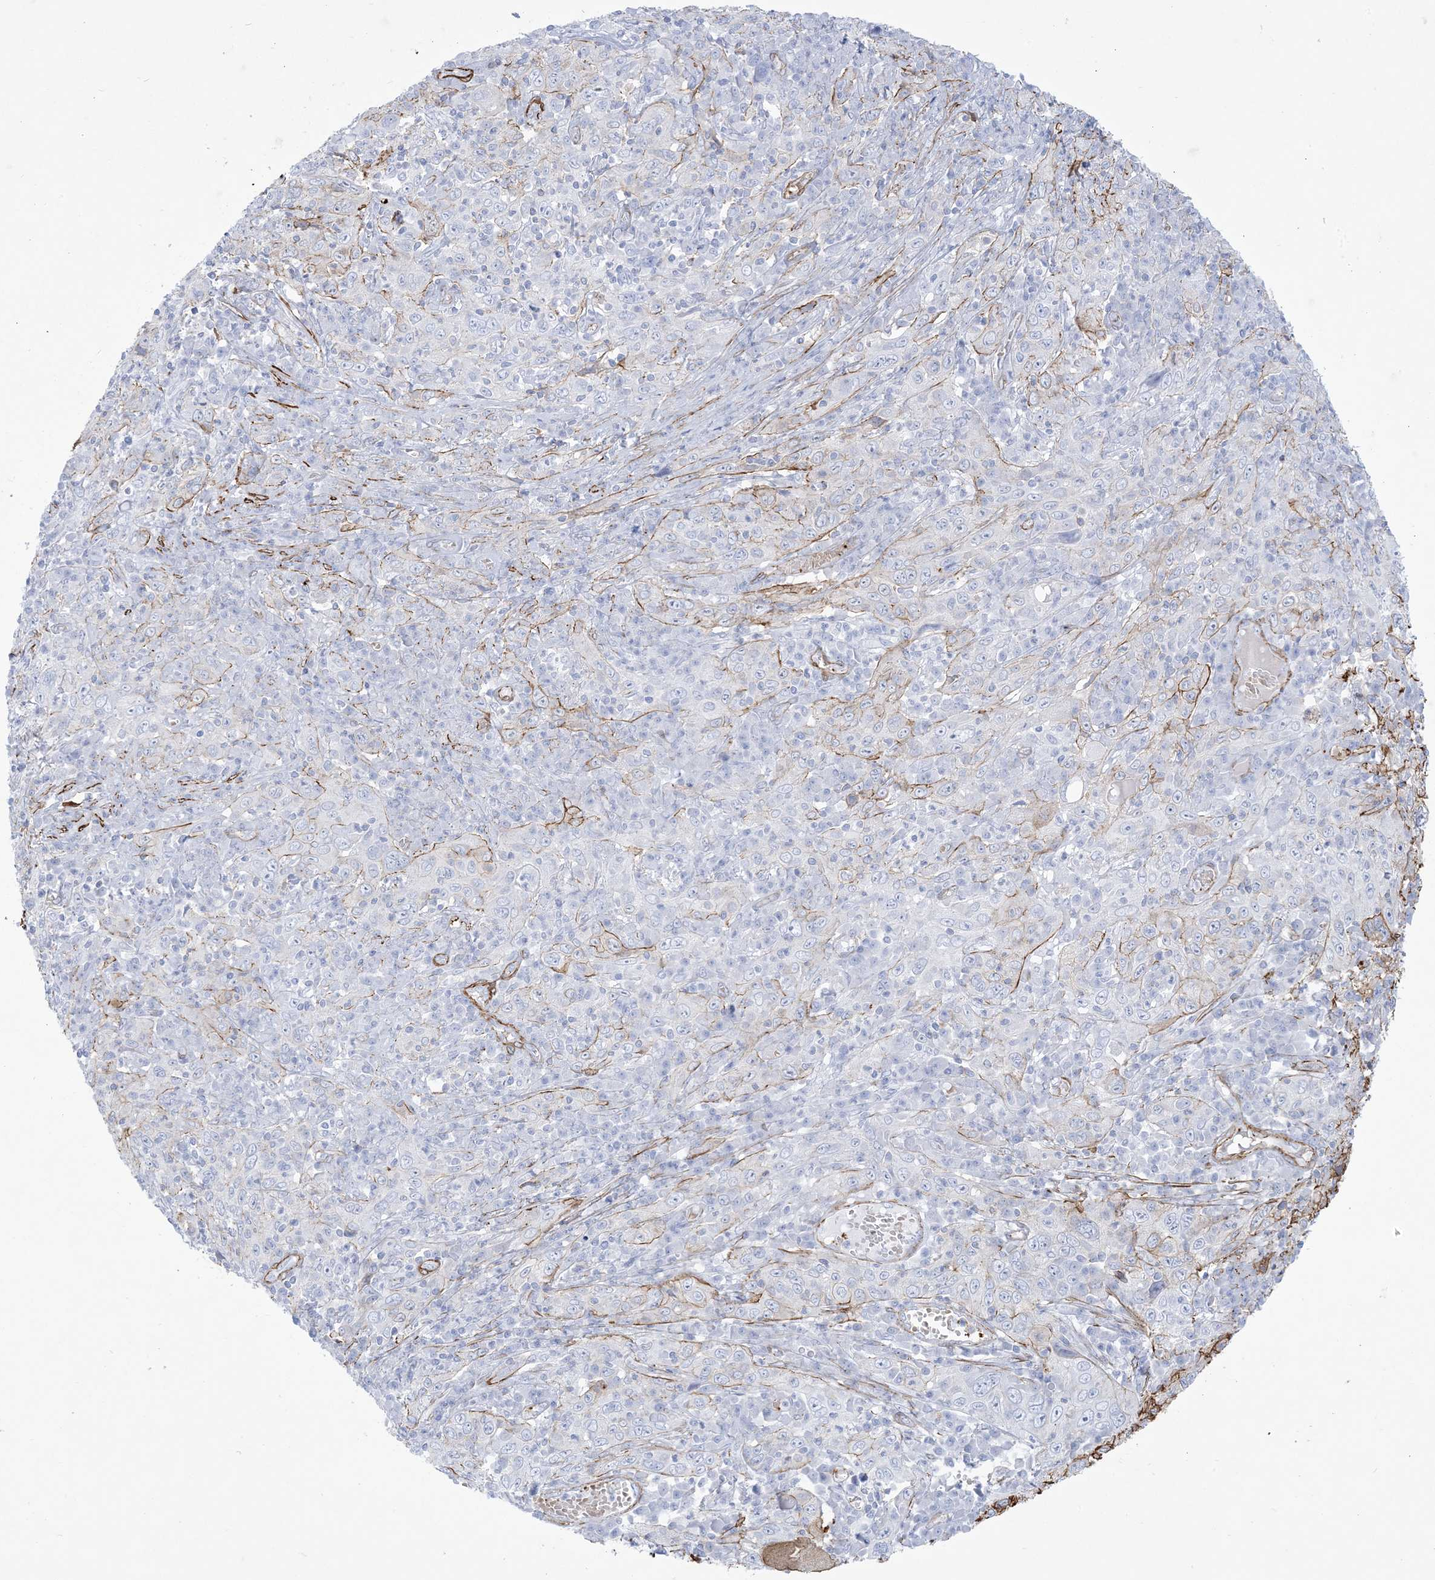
{"staining": {"intensity": "negative", "quantity": "none", "location": "none"}, "tissue": "cervical cancer", "cell_type": "Tumor cells", "image_type": "cancer", "snomed": [{"axis": "morphology", "description": "Squamous cell carcinoma, NOS"}, {"axis": "topography", "description": "Cervix"}], "caption": "The IHC image has no significant positivity in tumor cells of cervical cancer (squamous cell carcinoma) tissue.", "gene": "B3GNT7", "patient": {"sex": "female", "age": 46}}